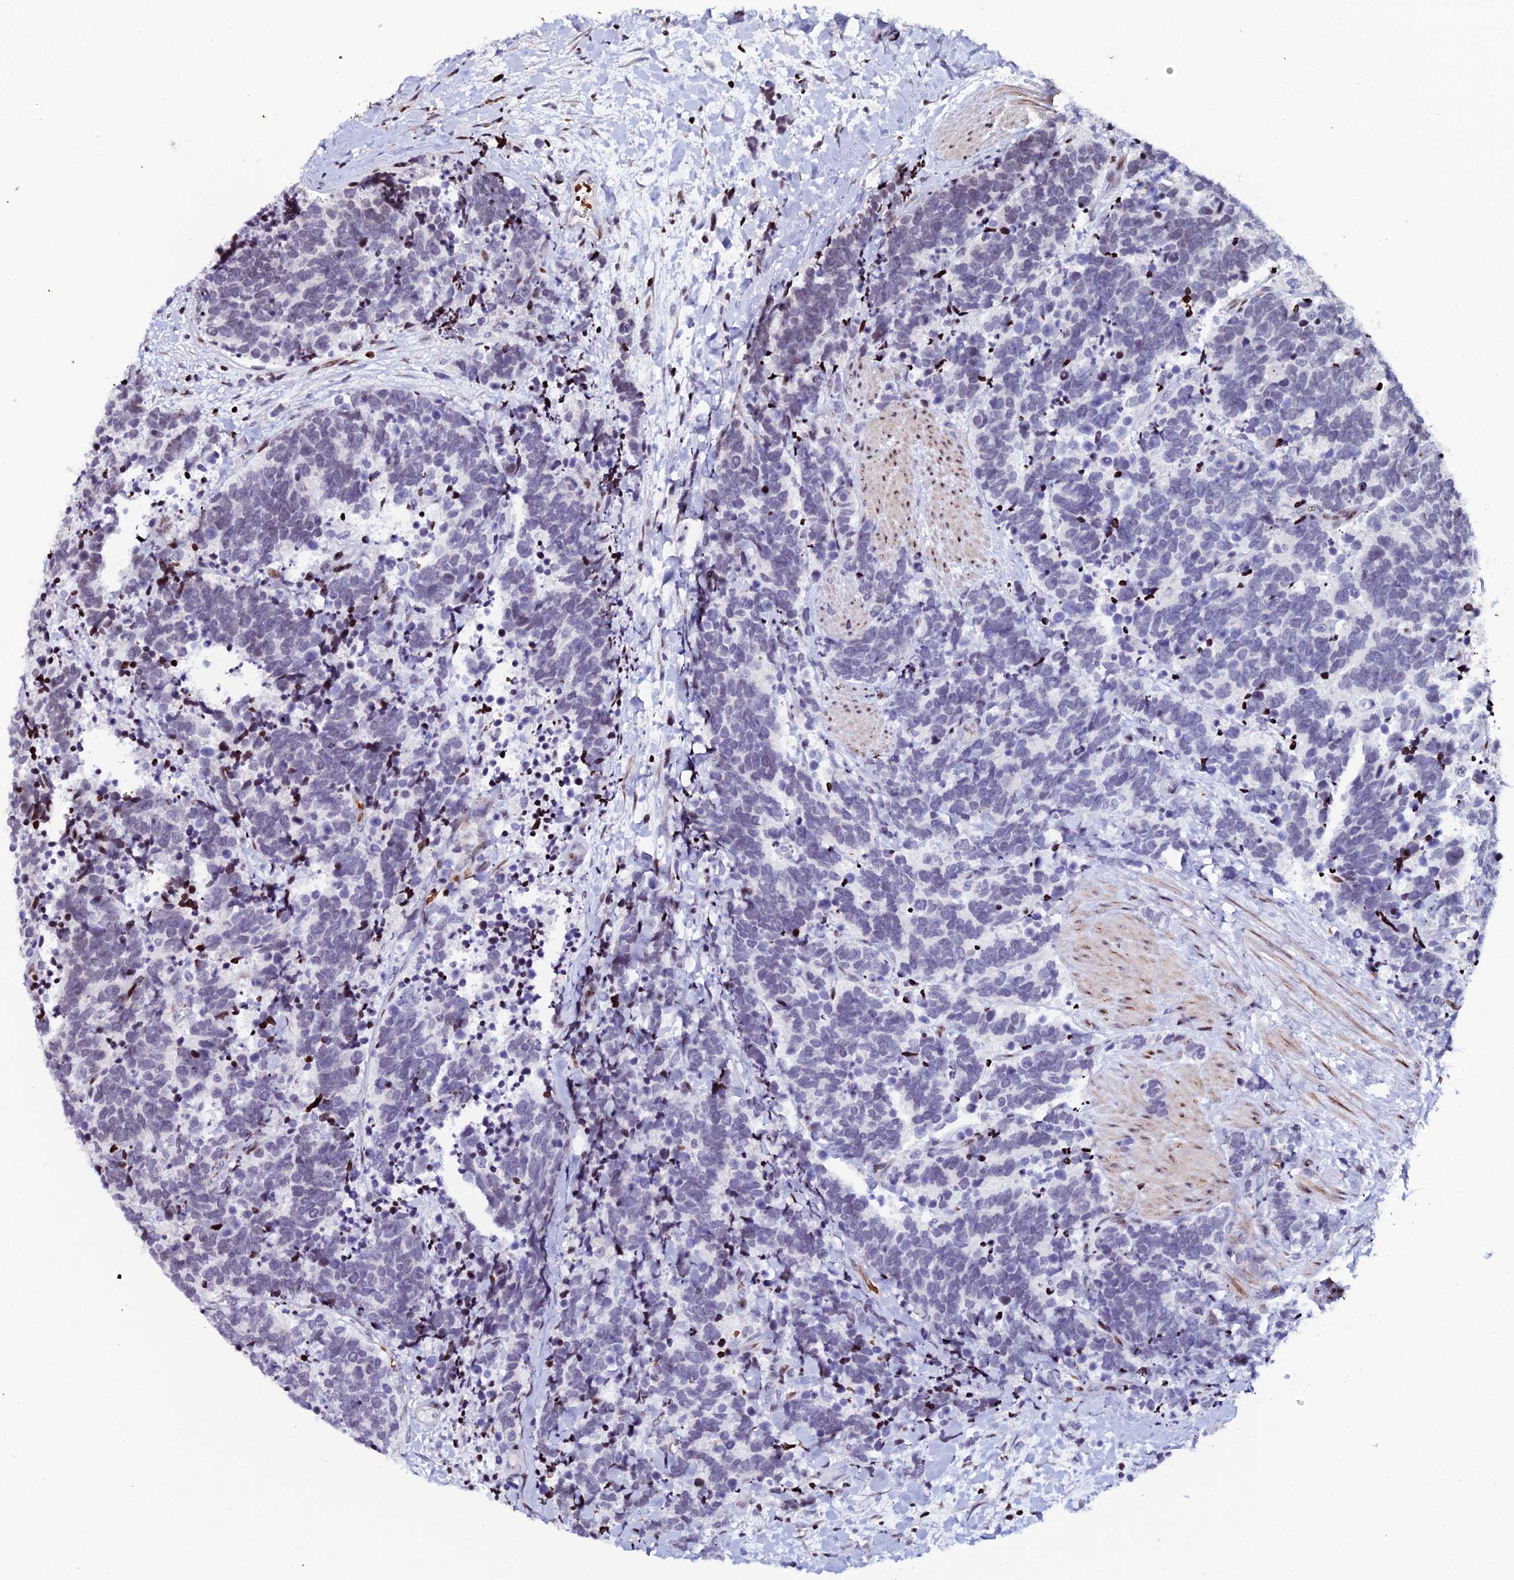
{"staining": {"intensity": "moderate", "quantity": "<25%", "location": "nuclear"}, "tissue": "carcinoid", "cell_type": "Tumor cells", "image_type": "cancer", "snomed": [{"axis": "morphology", "description": "Carcinoma, NOS"}, {"axis": "morphology", "description": "Carcinoid, malignant, NOS"}, {"axis": "topography", "description": "Prostate"}], "caption": "This is a histology image of immunohistochemistry (IHC) staining of carcinoid (malignant), which shows moderate expression in the nuclear of tumor cells.", "gene": "MYNN", "patient": {"sex": "male", "age": 57}}